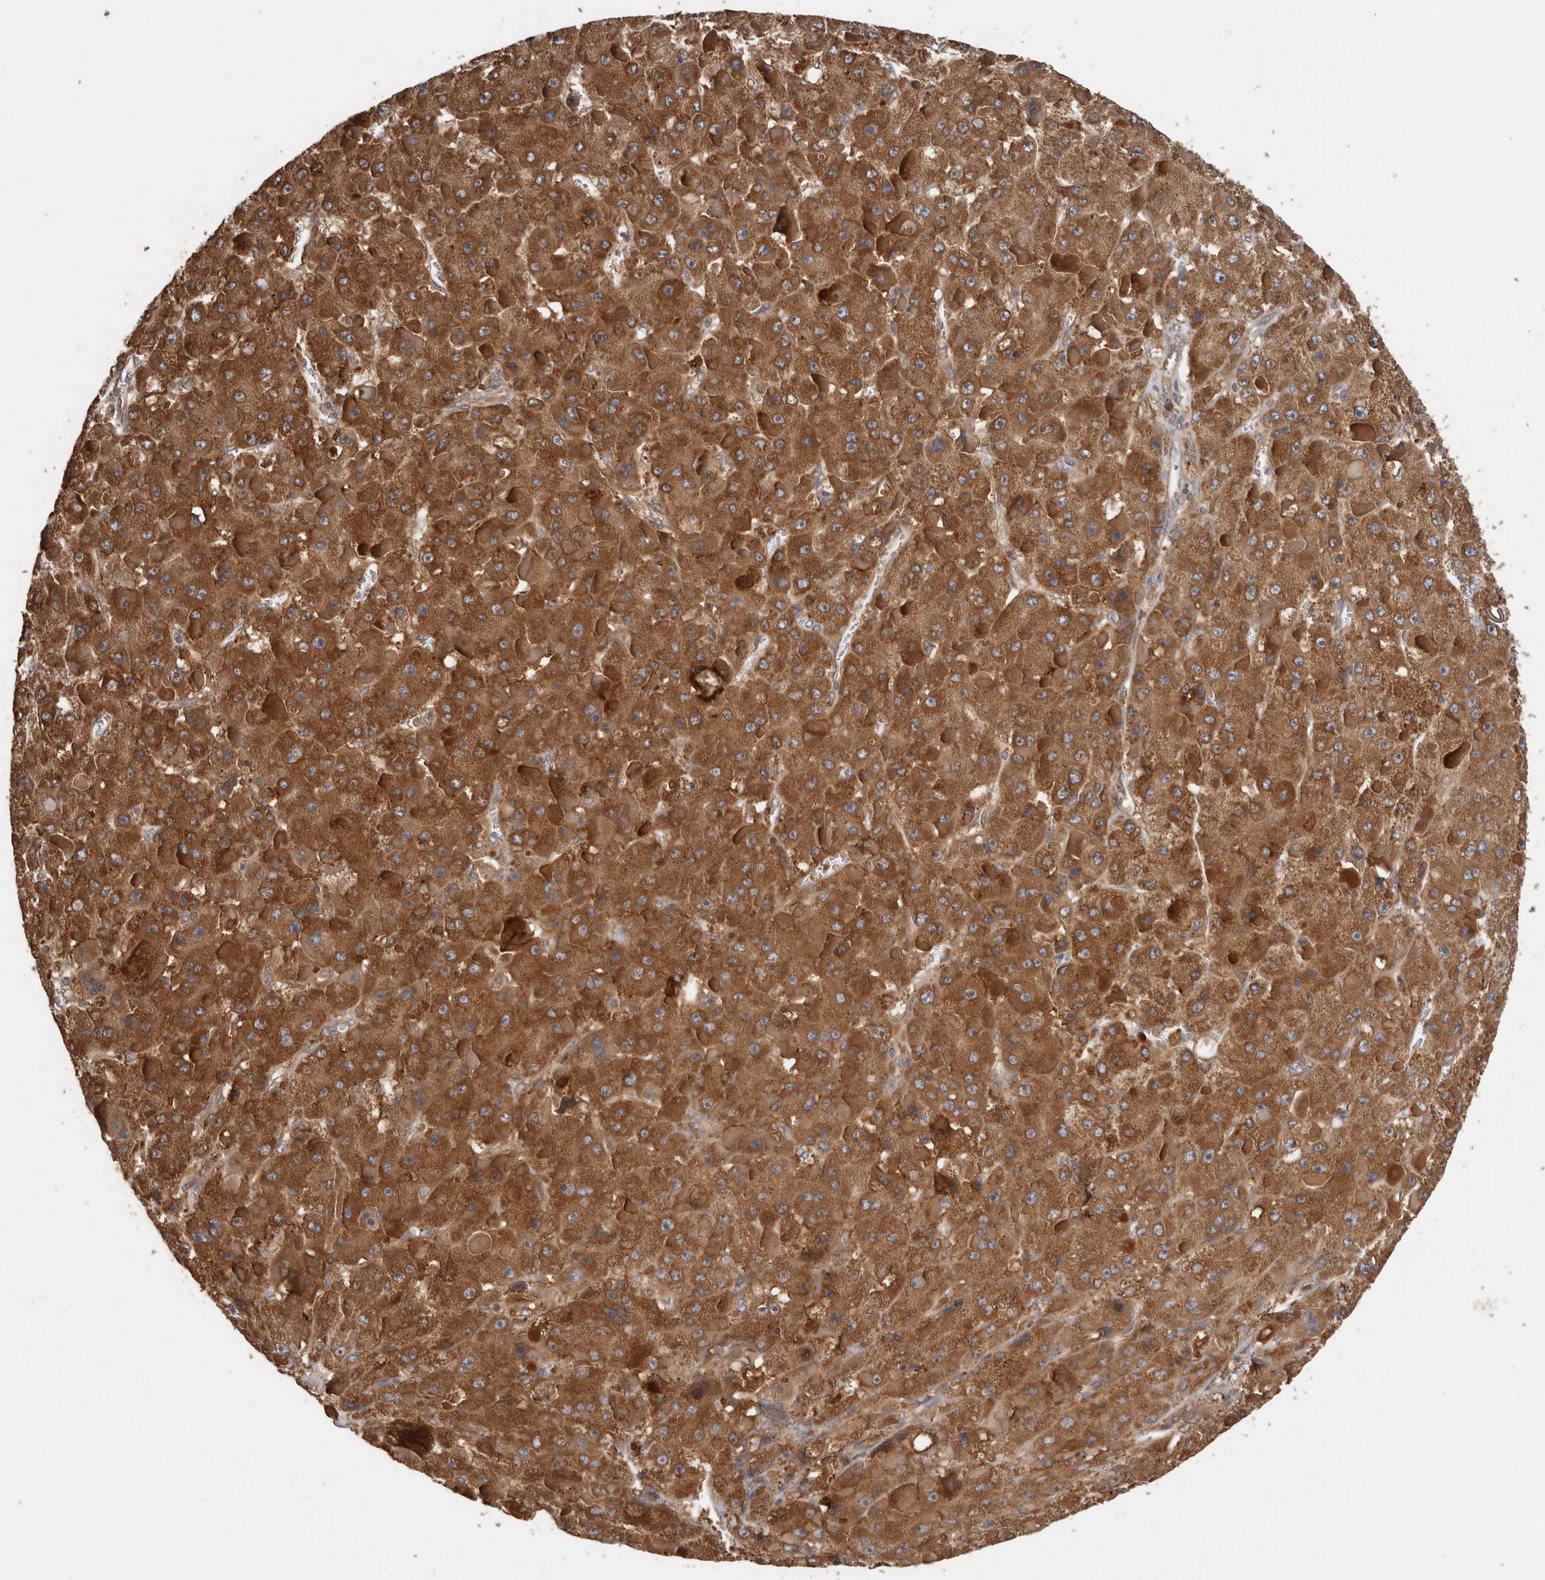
{"staining": {"intensity": "strong", "quantity": ">75%", "location": "cytoplasmic/membranous"}, "tissue": "liver cancer", "cell_type": "Tumor cells", "image_type": "cancer", "snomed": [{"axis": "morphology", "description": "Carcinoma, Hepatocellular, NOS"}, {"axis": "topography", "description": "Liver"}], "caption": "Human liver hepatocellular carcinoma stained with a brown dye displays strong cytoplasmic/membranous positive positivity in approximately >75% of tumor cells.", "gene": "CCT8", "patient": {"sex": "female", "age": 73}}